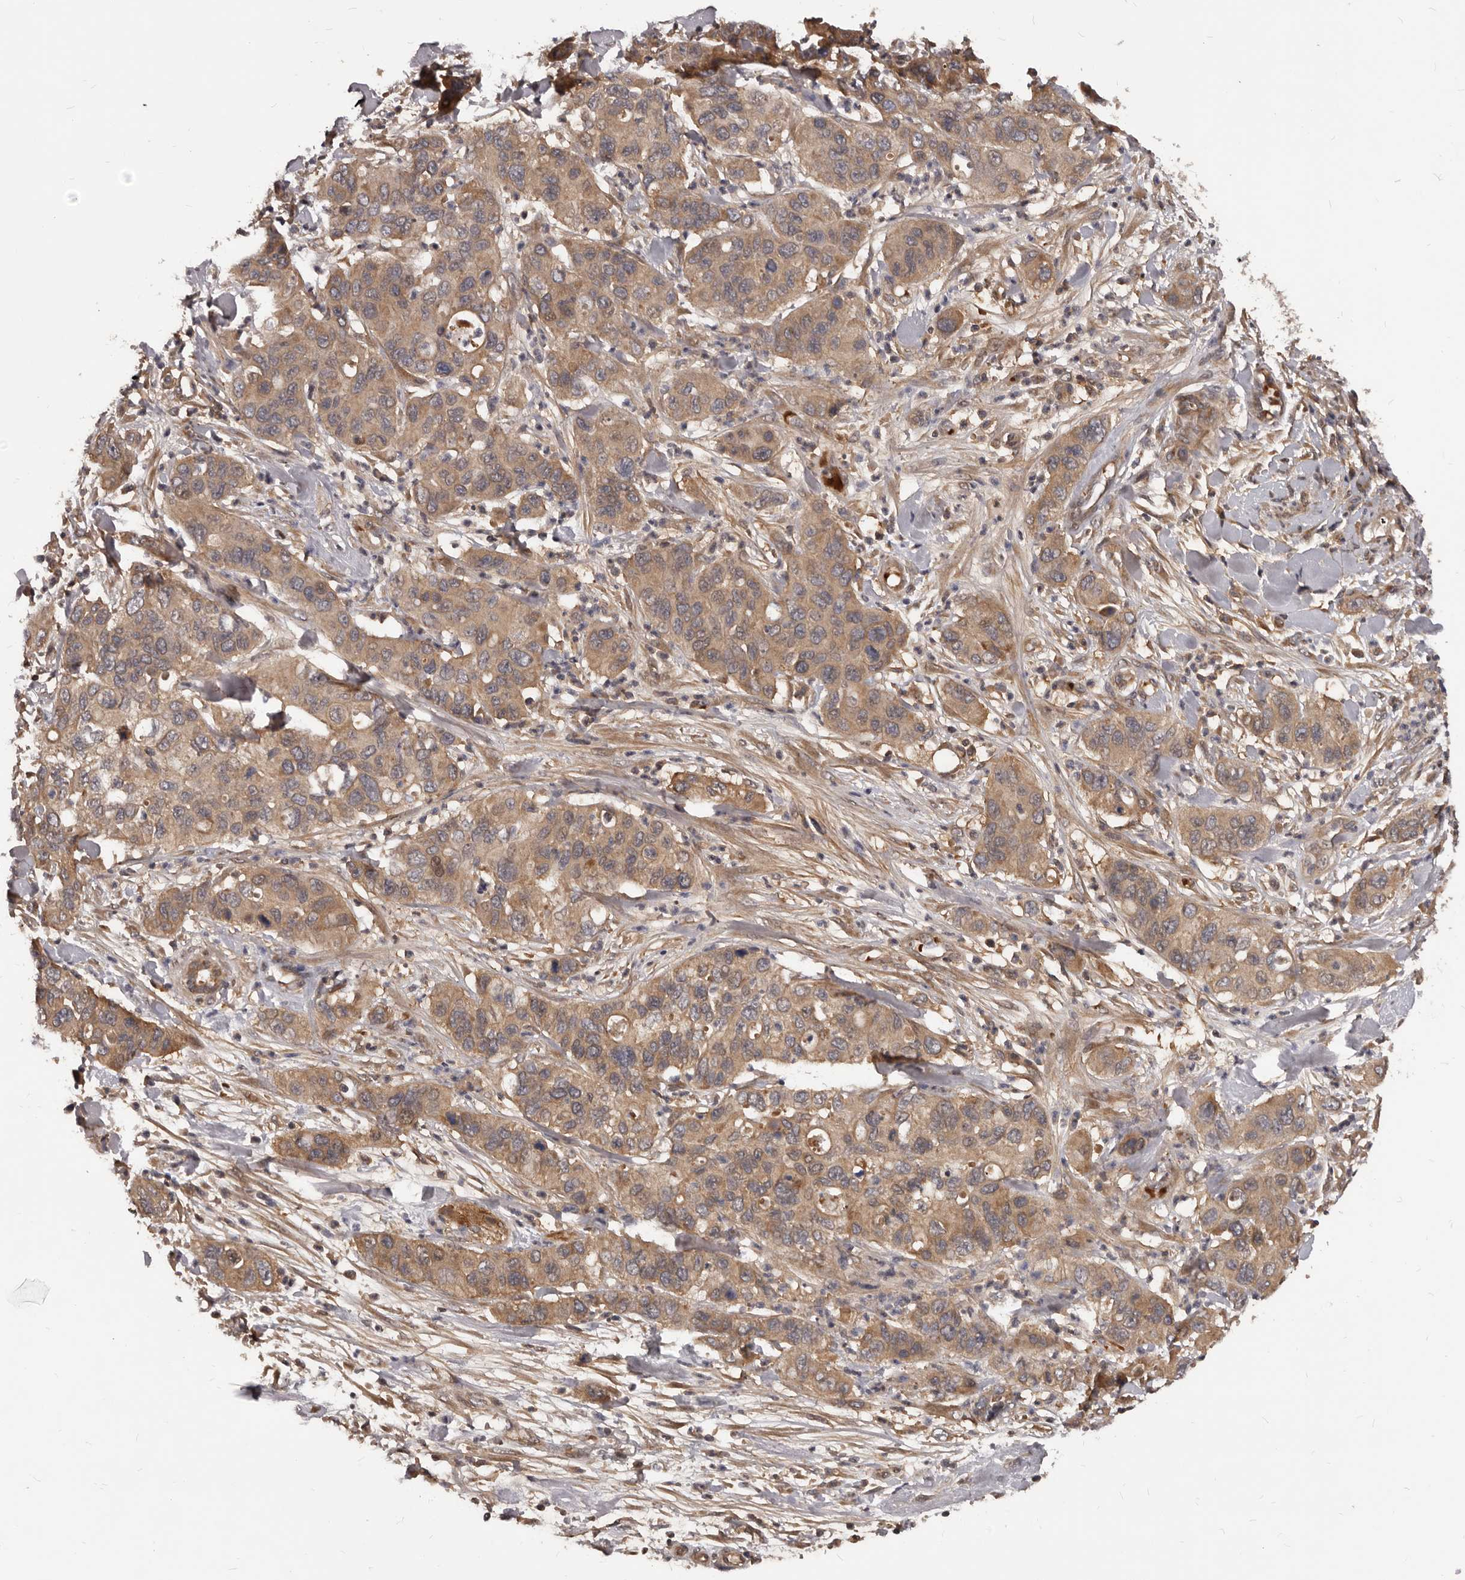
{"staining": {"intensity": "moderate", "quantity": ">75%", "location": "cytoplasmic/membranous"}, "tissue": "pancreatic cancer", "cell_type": "Tumor cells", "image_type": "cancer", "snomed": [{"axis": "morphology", "description": "Adenocarcinoma, NOS"}, {"axis": "topography", "description": "Pancreas"}], "caption": "Protein staining displays moderate cytoplasmic/membranous positivity in approximately >75% of tumor cells in adenocarcinoma (pancreatic).", "gene": "GABPB2", "patient": {"sex": "female", "age": 71}}